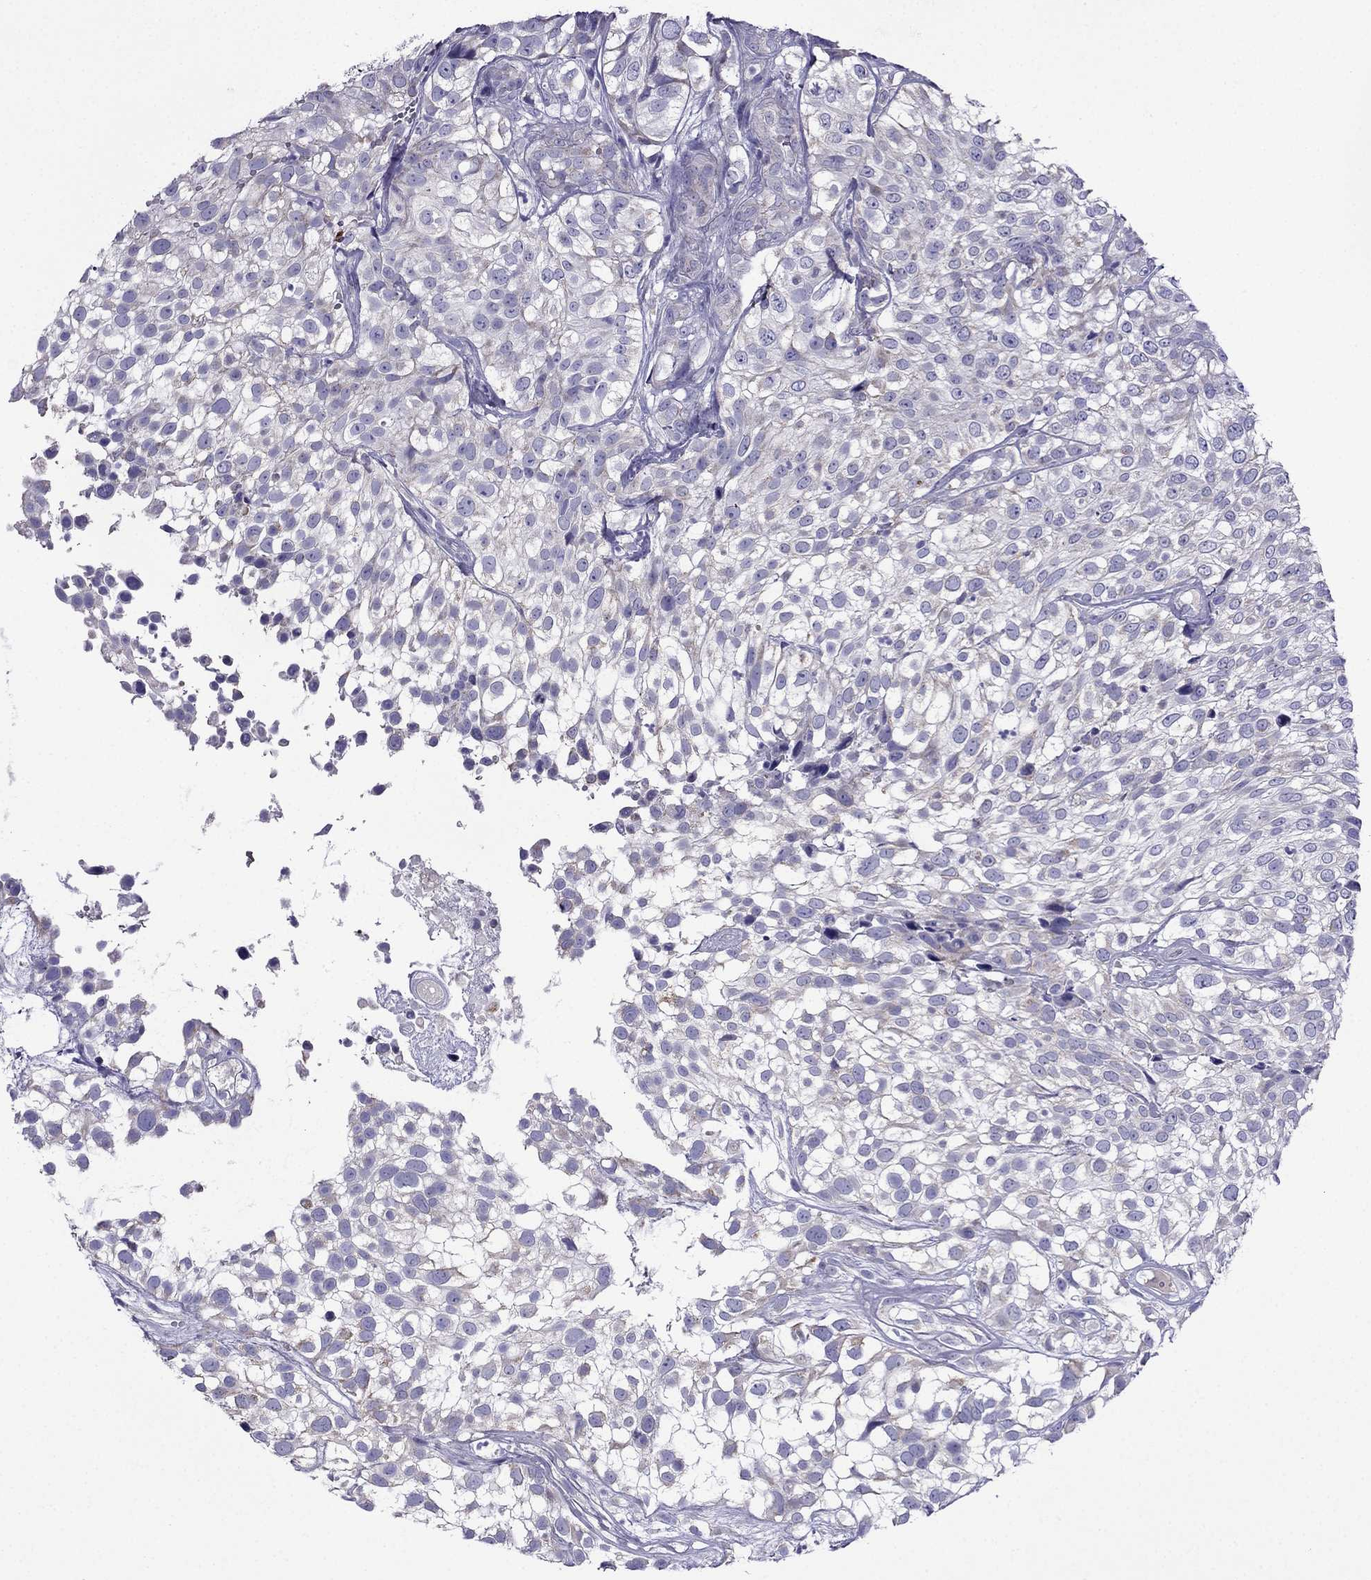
{"staining": {"intensity": "negative", "quantity": "none", "location": "none"}, "tissue": "urothelial cancer", "cell_type": "Tumor cells", "image_type": "cancer", "snomed": [{"axis": "morphology", "description": "Urothelial carcinoma, High grade"}, {"axis": "topography", "description": "Urinary bladder"}], "caption": "Tumor cells are negative for protein expression in human urothelial cancer.", "gene": "DSC1", "patient": {"sex": "male", "age": 56}}